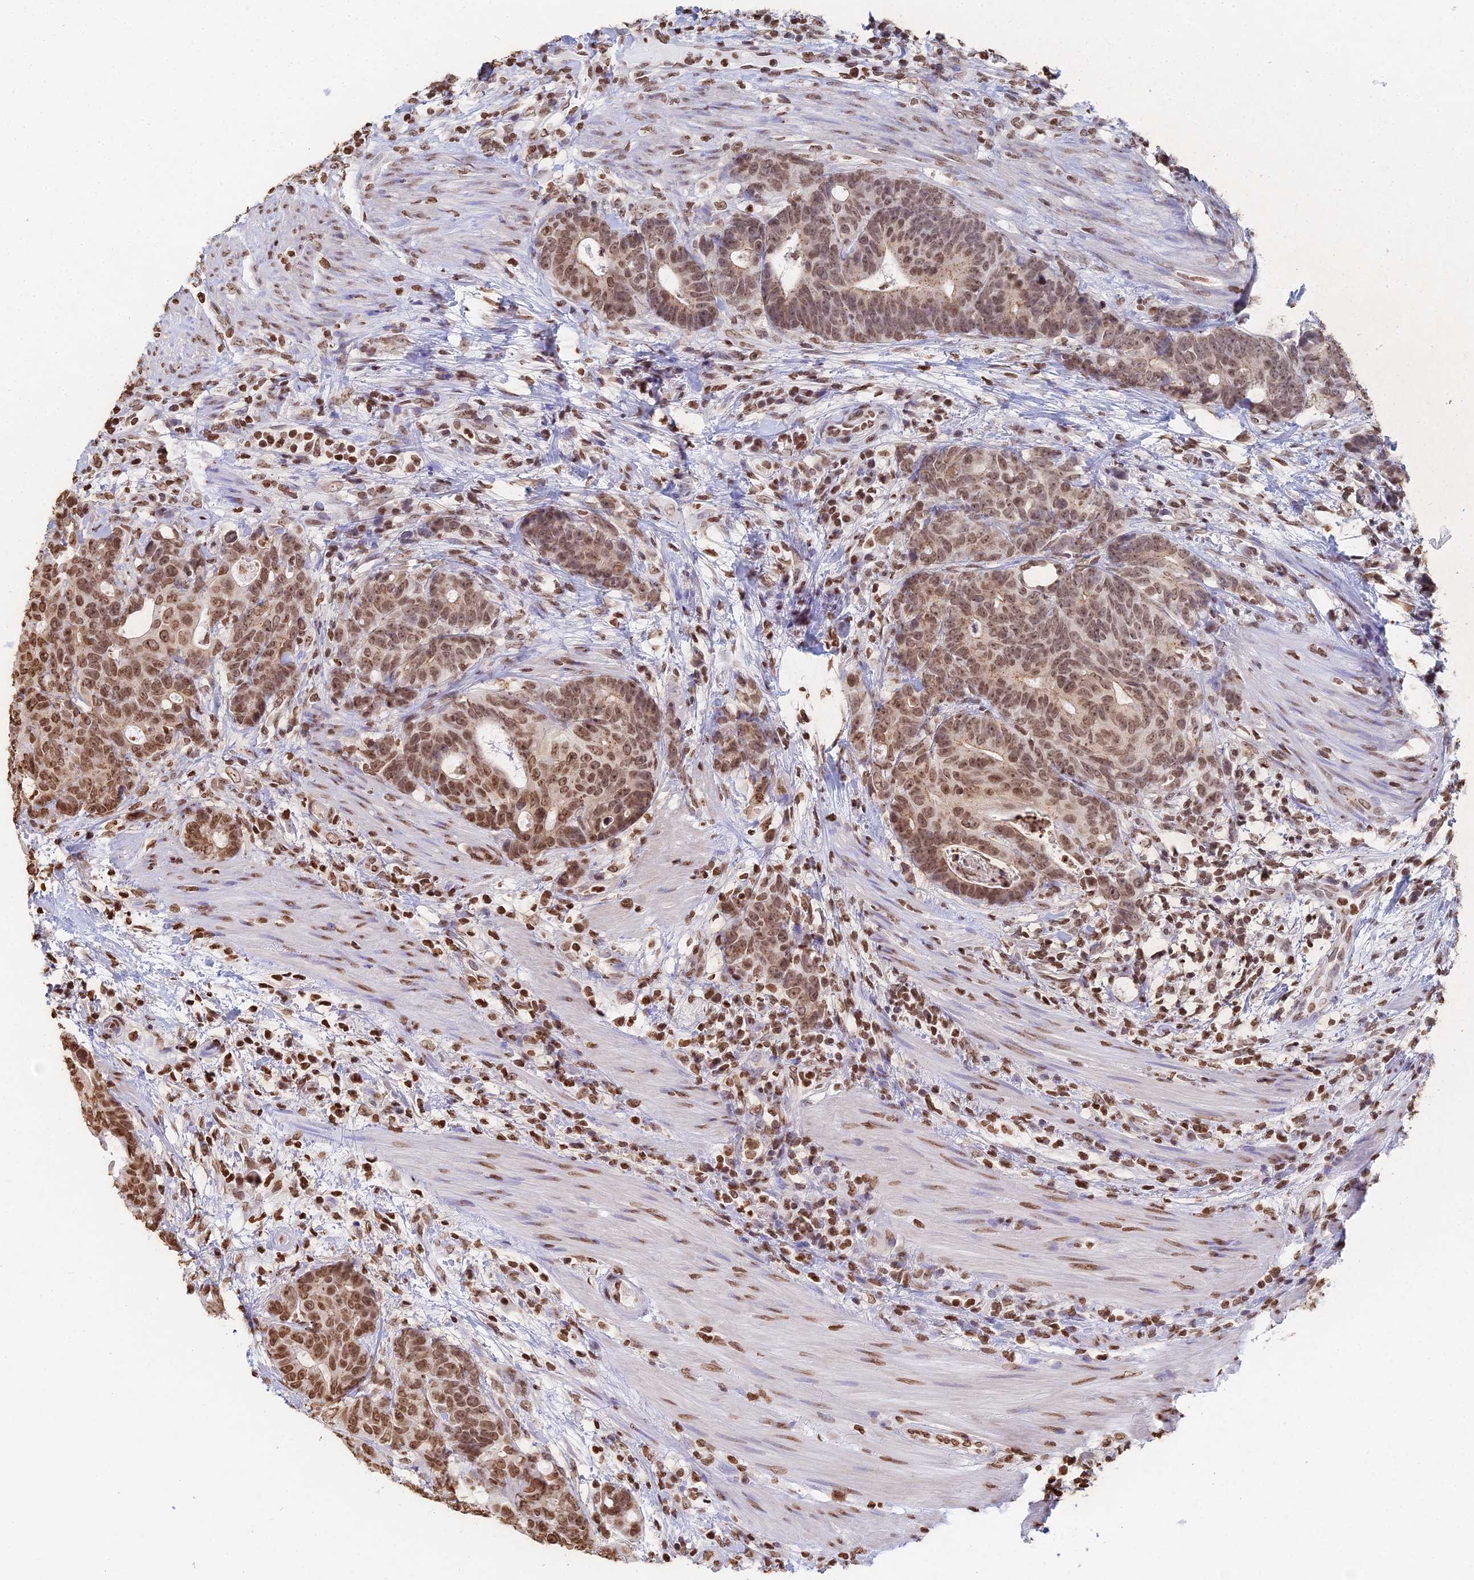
{"staining": {"intensity": "moderate", "quantity": ">75%", "location": "nuclear"}, "tissue": "colorectal cancer", "cell_type": "Tumor cells", "image_type": "cancer", "snomed": [{"axis": "morphology", "description": "Adenocarcinoma, NOS"}, {"axis": "topography", "description": "Colon"}], "caption": "The histopathology image shows a brown stain indicating the presence of a protein in the nuclear of tumor cells in colorectal cancer (adenocarcinoma). The protein of interest is stained brown, and the nuclei are stained in blue (DAB (3,3'-diaminobenzidine) IHC with brightfield microscopy, high magnification).", "gene": "GBP3", "patient": {"sex": "female", "age": 82}}